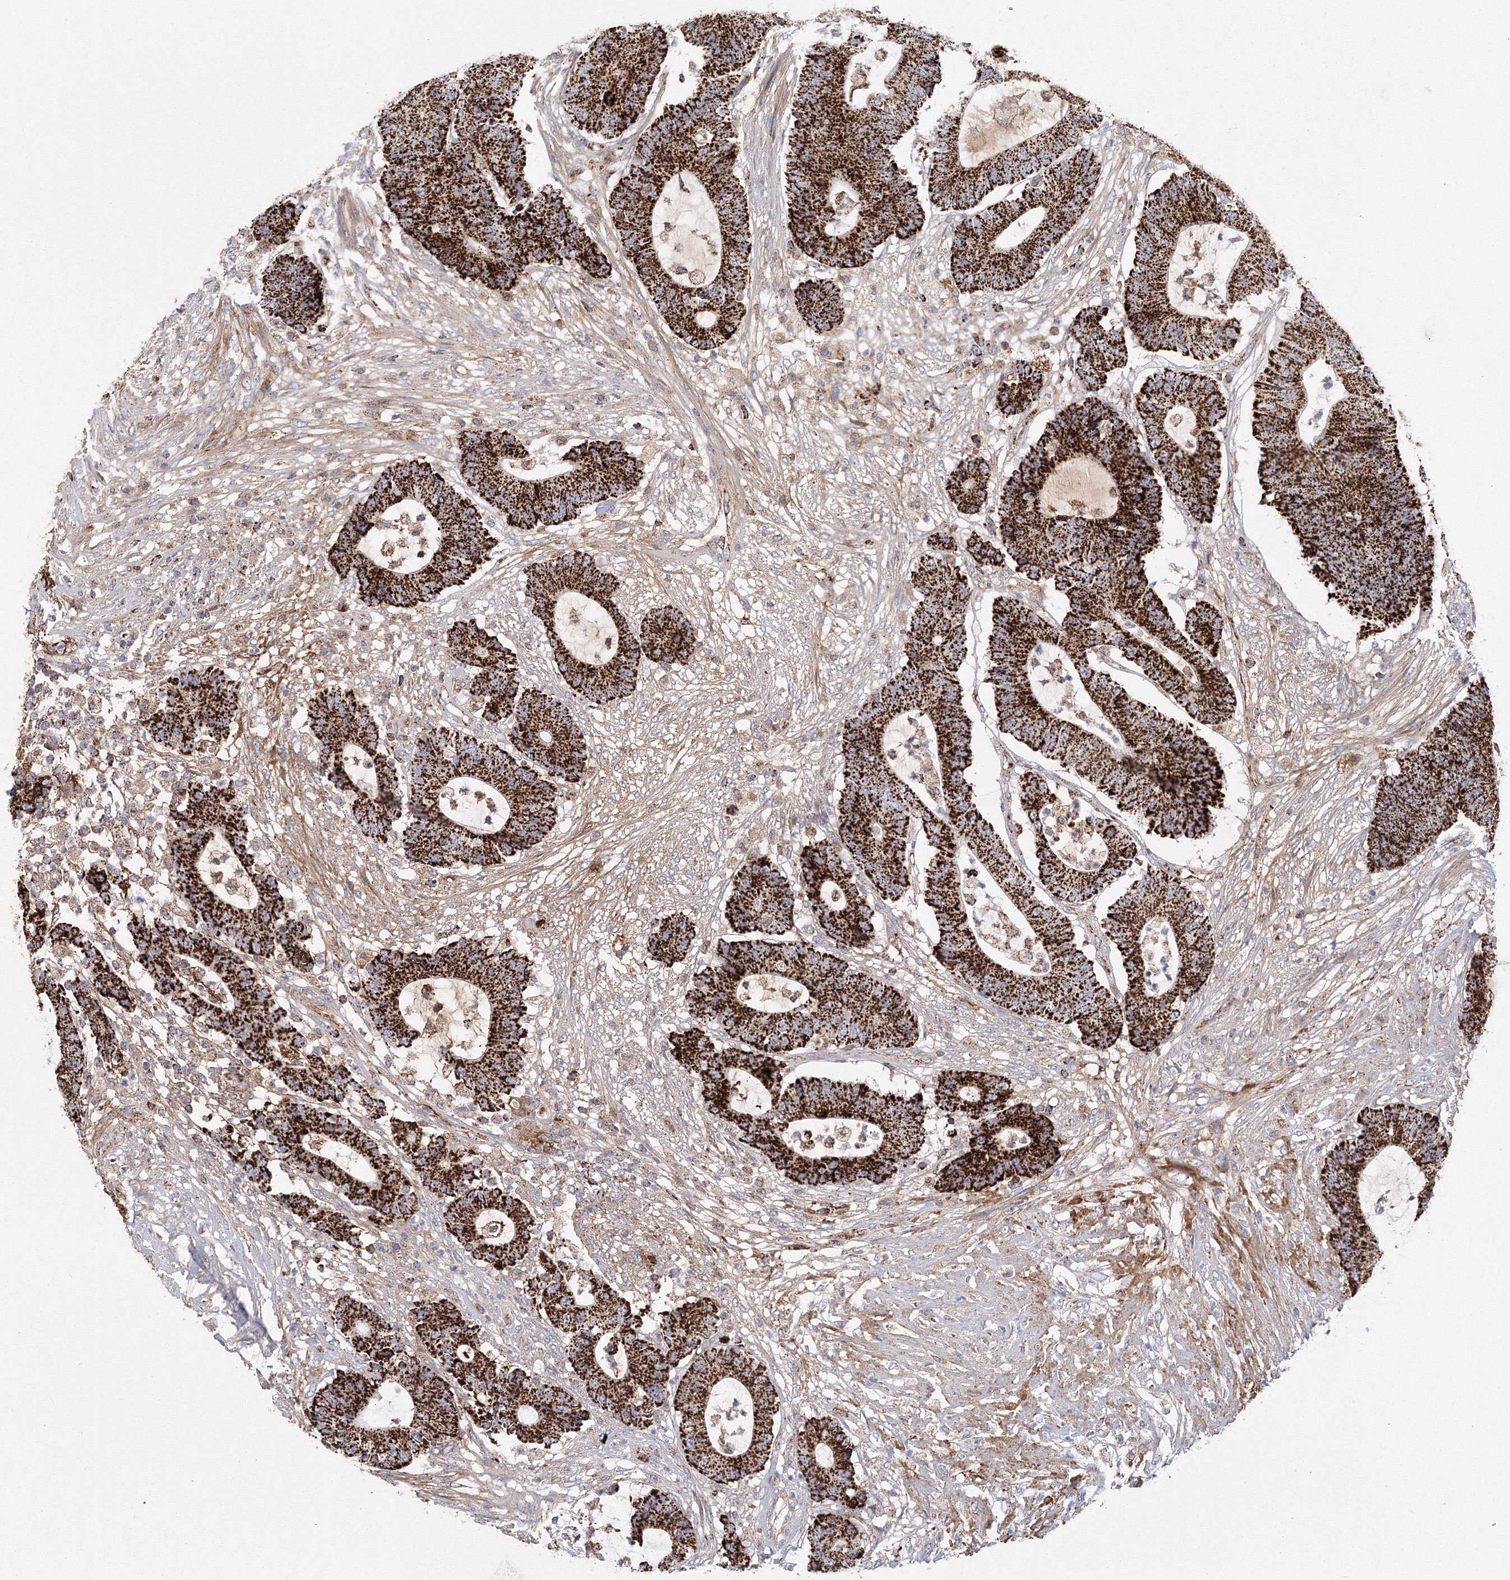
{"staining": {"intensity": "strong", "quantity": ">75%", "location": "cytoplasmic/membranous"}, "tissue": "colorectal cancer", "cell_type": "Tumor cells", "image_type": "cancer", "snomed": [{"axis": "morphology", "description": "Adenocarcinoma, NOS"}, {"axis": "topography", "description": "Colon"}], "caption": "About >75% of tumor cells in human adenocarcinoma (colorectal) display strong cytoplasmic/membranous protein positivity as visualized by brown immunohistochemical staining.", "gene": "GRPEL1", "patient": {"sex": "female", "age": 84}}